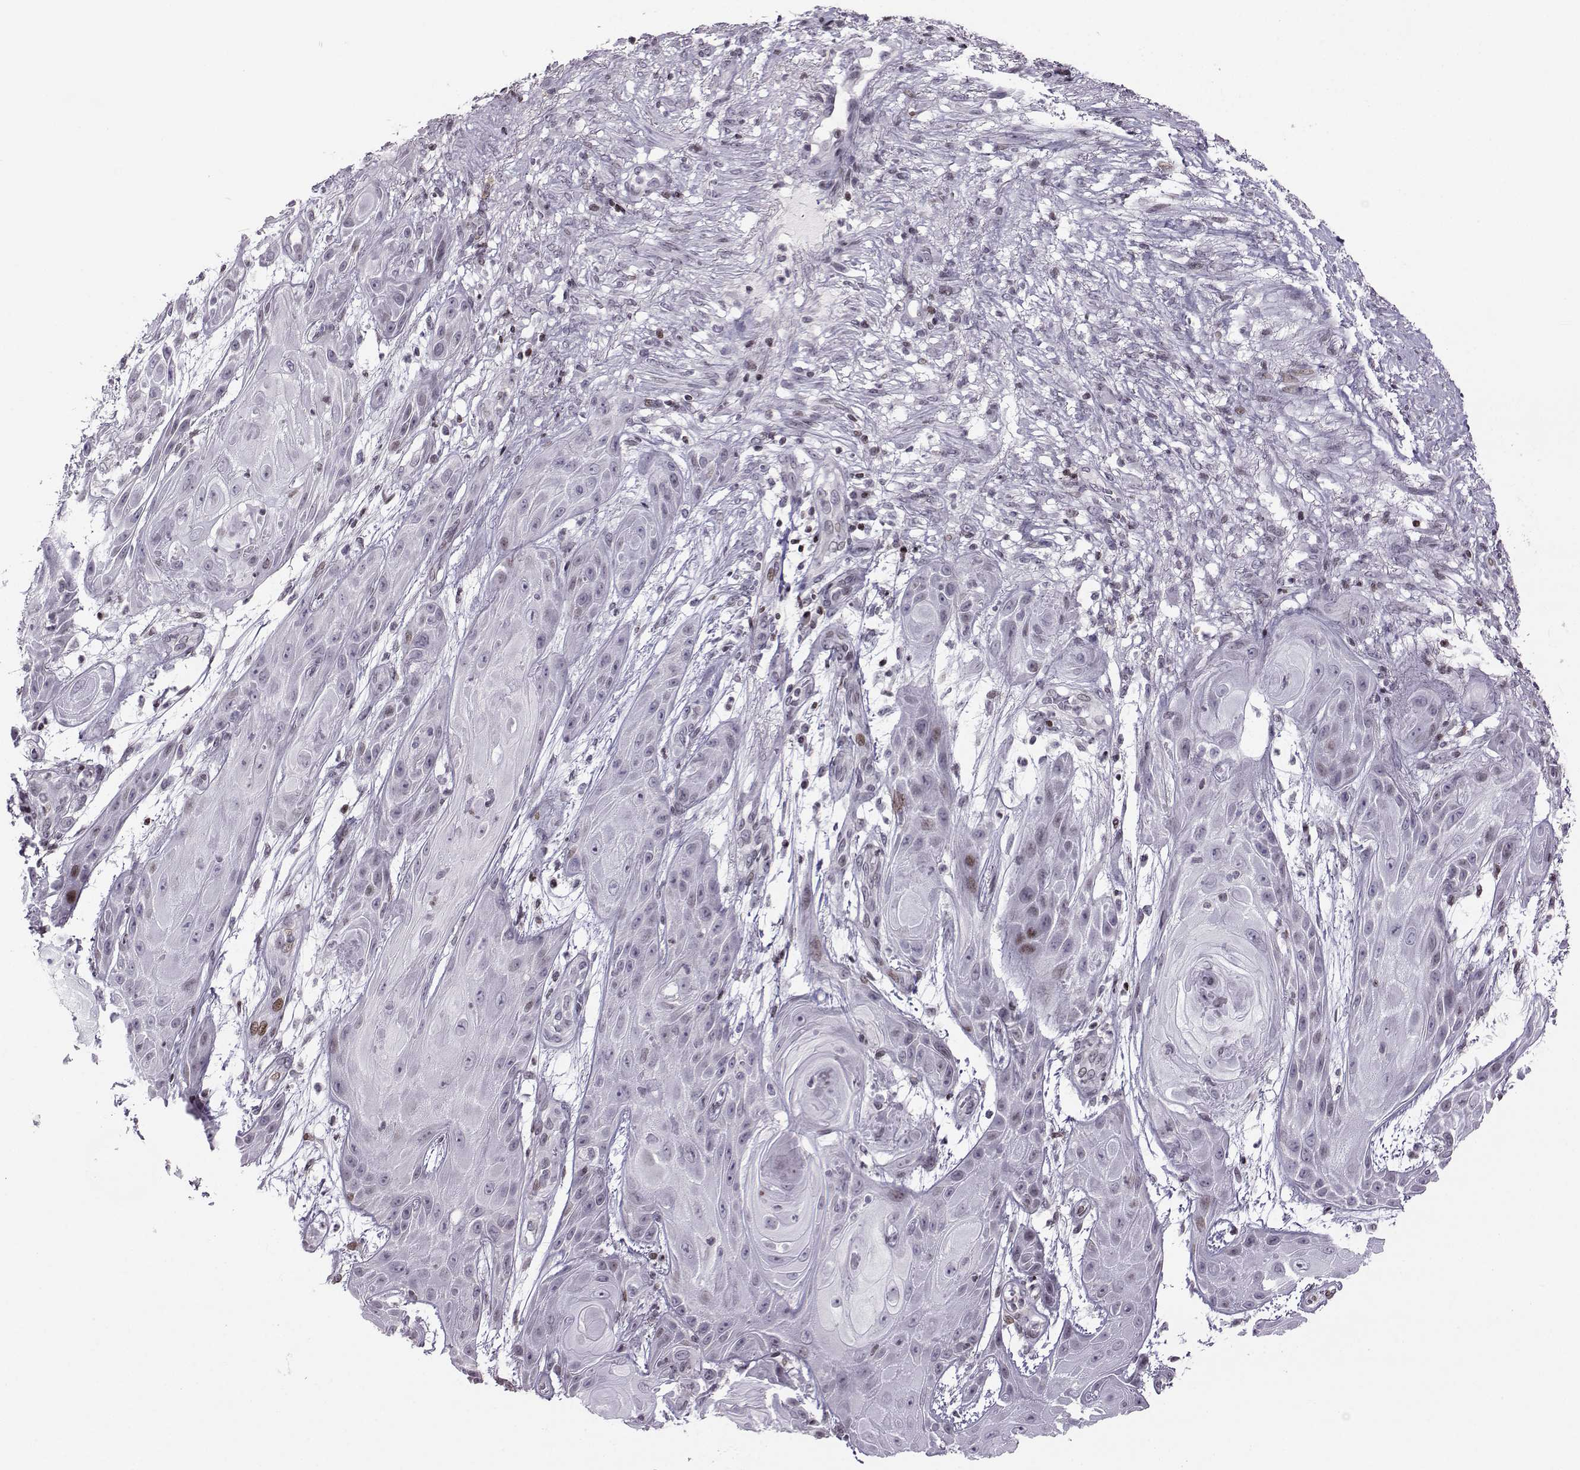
{"staining": {"intensity": "weak", "quantity": "<25%", "location": "nuclear"}, "tissue": "skin cancer", "cell_type": "Tumor cells", "image_type": "cancer", "snomed": [{"axis": "morphology", "description": "Squamous cell carcinoma, NOS"}, {"axis": "topography", "description": "Skin"}], "caption": "DAB (3,3'-diaminobenzidine) immunohistochemical staining of squamous cell carcinoma (skin) reveals no significant expression in tumor cells. (DAB immunohistochemistry (IHC) visualized using brightfield microscopy, high magnification).", "gene": "ZNF19", "patient": {"sex": "male", "age": 62}}